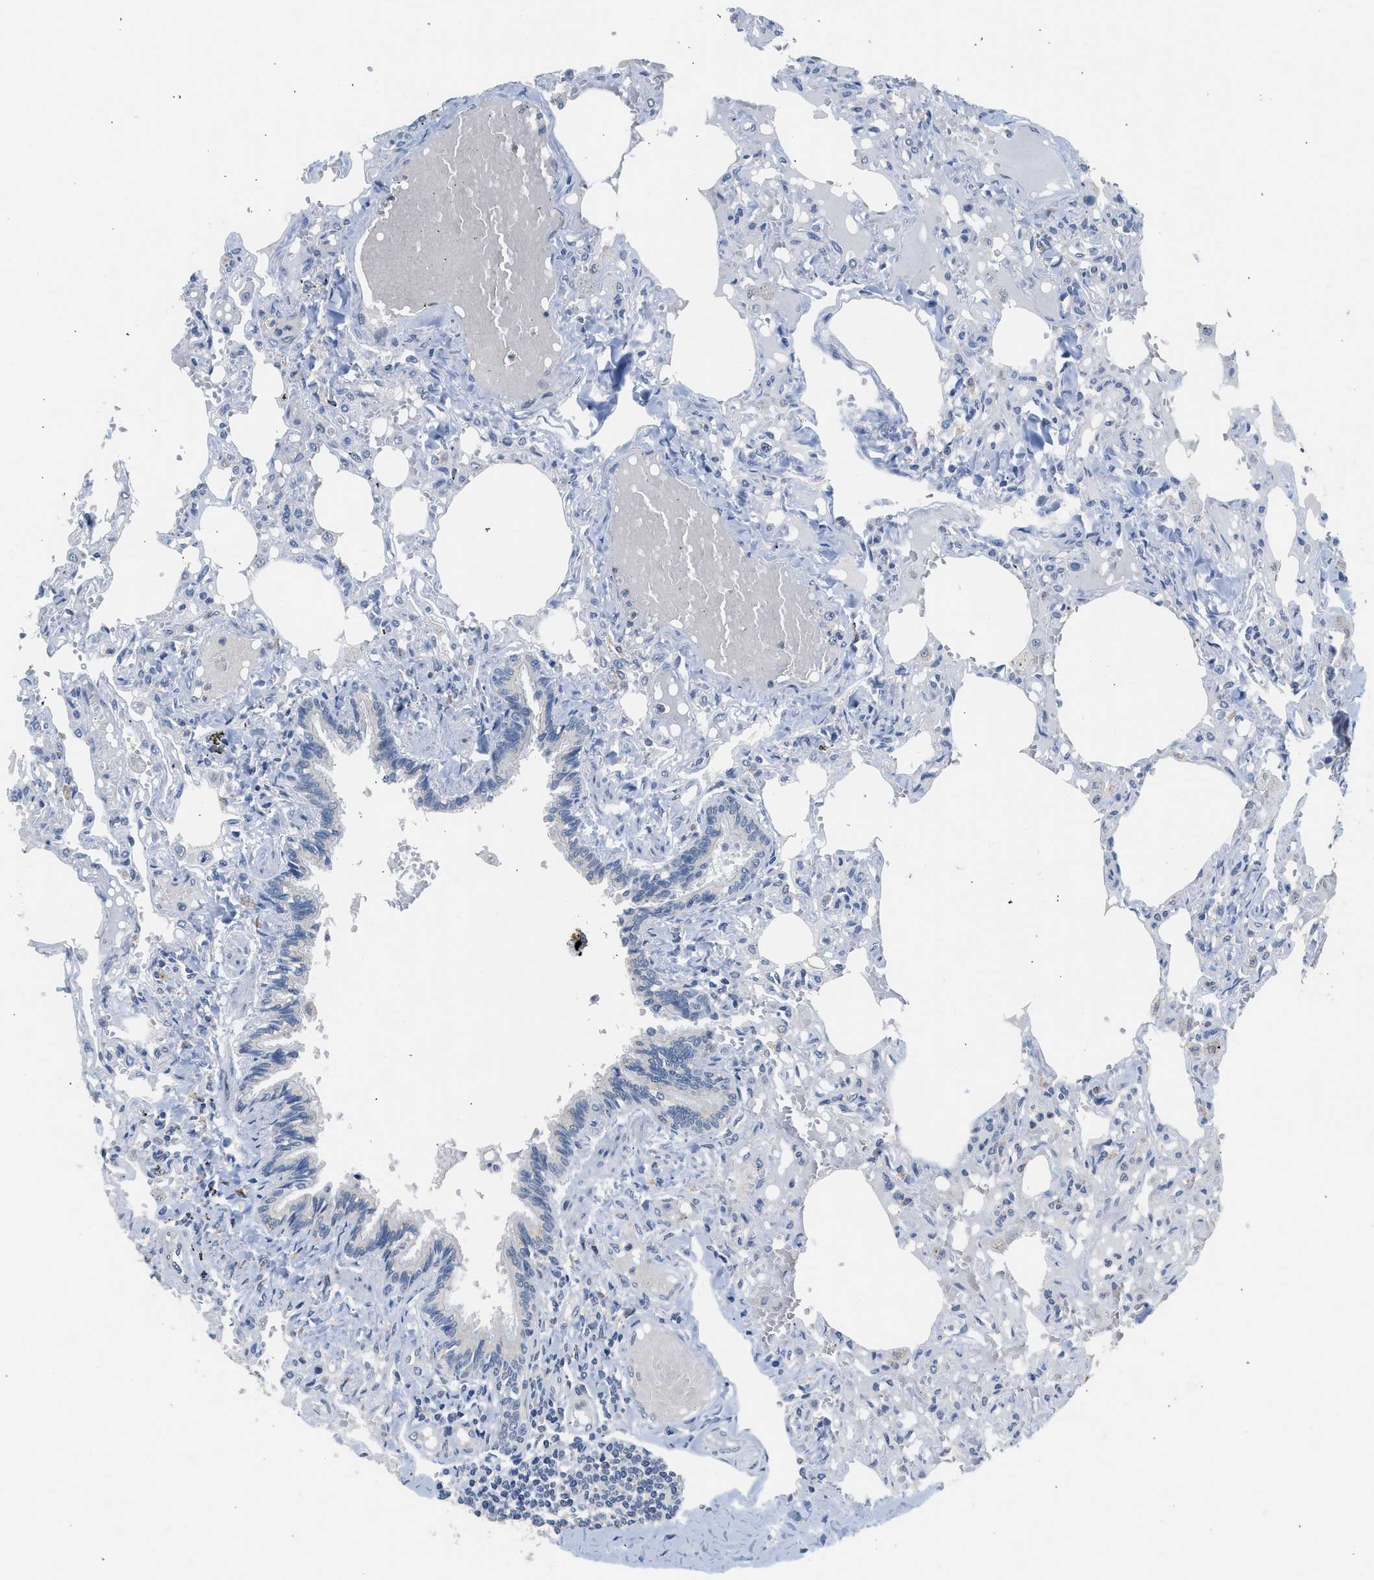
{"staining": {"intensity": "negative", "quantity": "none", "location": "none"}, "tissue": "lung", "cell_type": "Alveolar cells", "image_type": "normal", "snomed": [{"axis": "morphology", "description": "Normal tissue, NOS"}, {"axis": "topography", "description": "Lung"}], "caption": "An immunohistochemistry (IHC) image of normal lung is shown. There is no staining in alveolar cells of lung. (DAB (3,3'-diaminobenzidine) IHC visualized using brightfield microscopy, high magnification).", "gene": "CSF3R", "patient": {"sex": "male", "age": 21}}